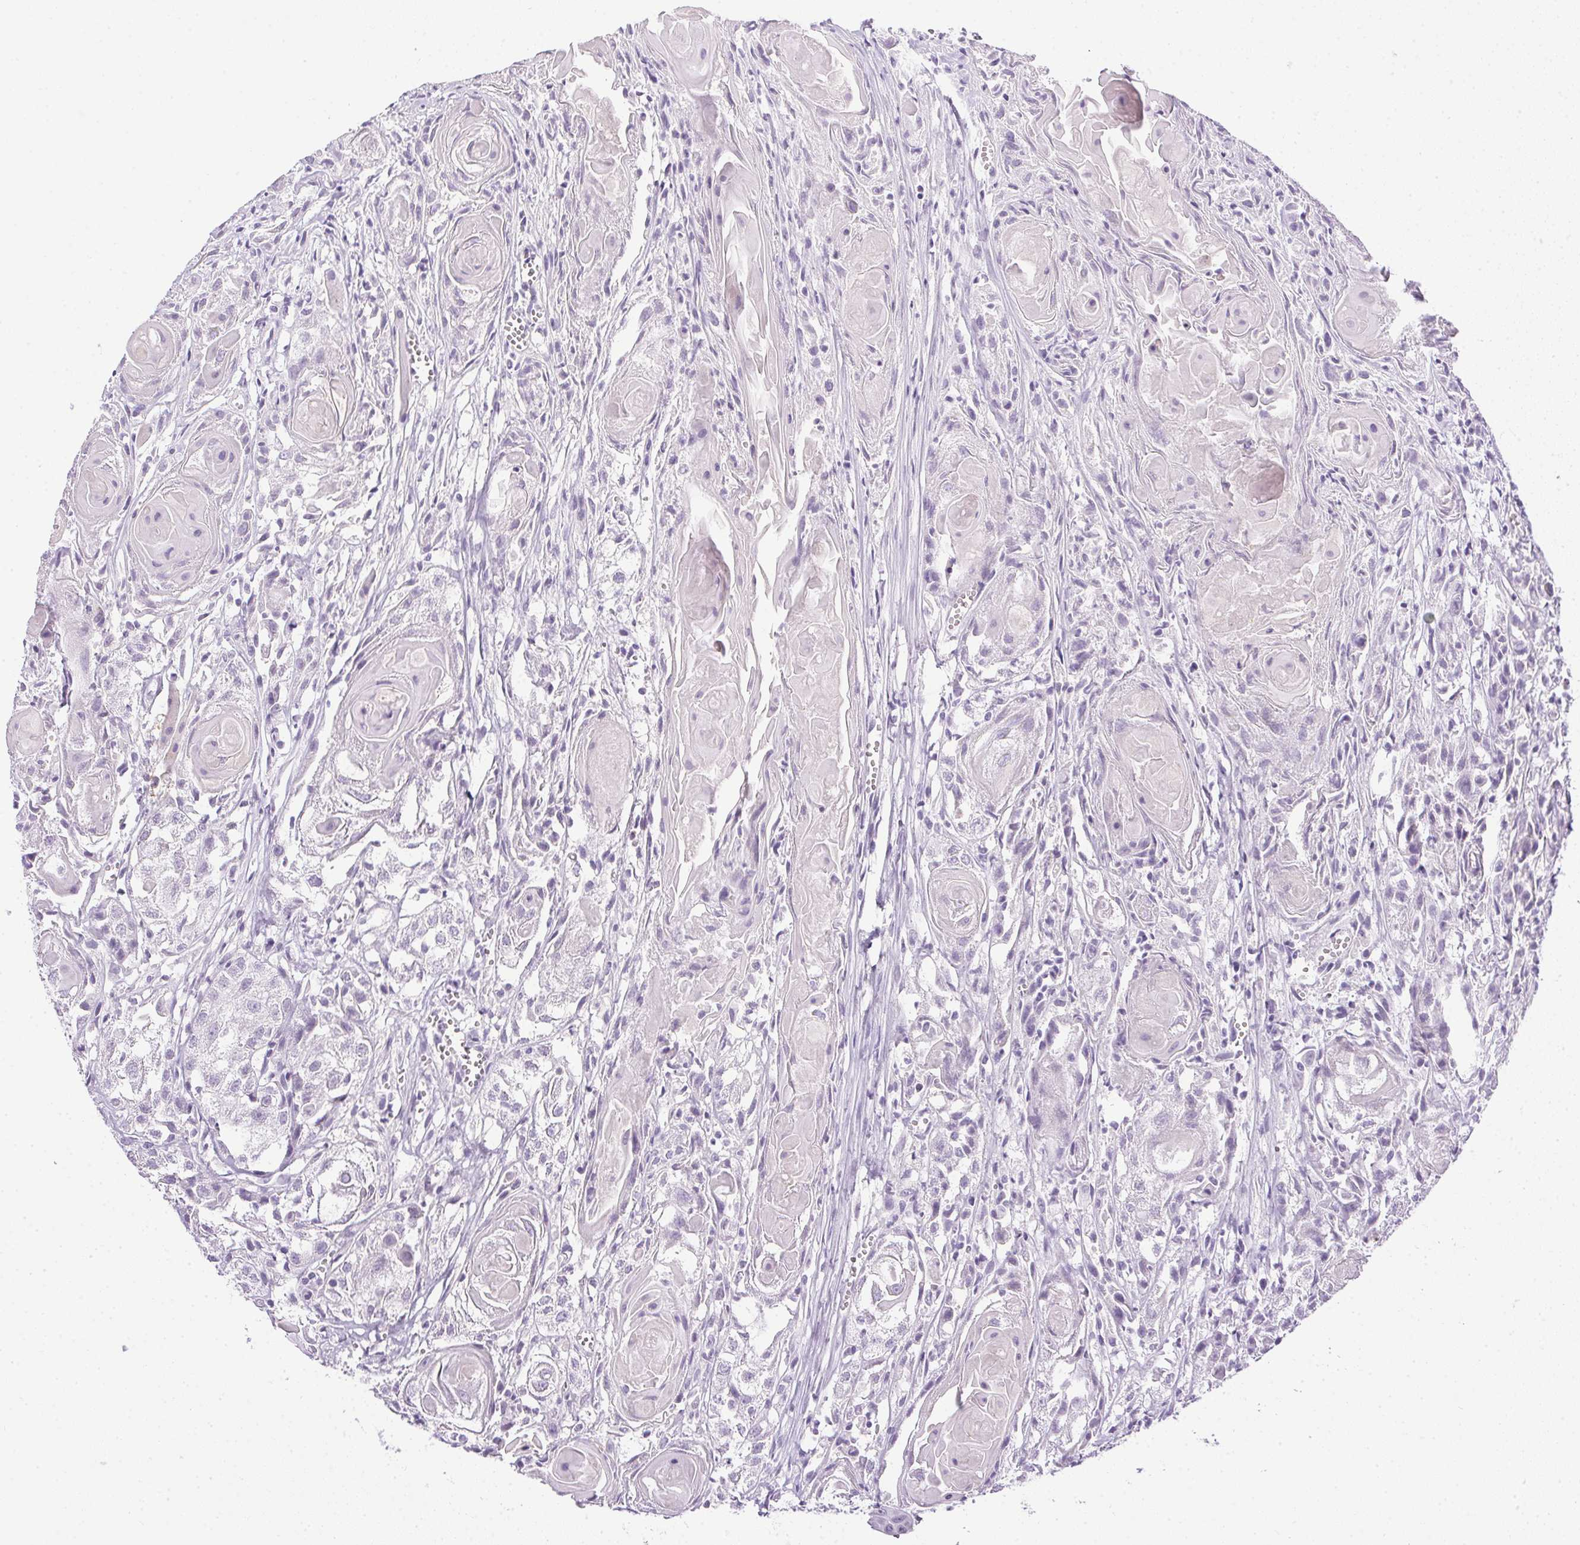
{"staining": {"intensity": "negative", "quantity": "none", "location": "none"}, "tissue": "head and neck cancer", "cell_type": "Tumor cells", "image_type": "cancer", "snomed": [{"axis": "morphology", "description": "Squamous cell carcinoma, NOS"}, {"axis": "topography", "description": "Head-Neck"}], "caption": "This is a histopathology image of immunohistochemistry (IHC) staining of head and neck squamous cell carcinoma, which shows no staining in tumor cells. (DAB (3,3'-diaminobenzidine) immunohistochemistry (IHC) visualized using brightfield microscopy, high magnification).", "gene": "PRL", "patient": {"sex": "female", "age": 80}}